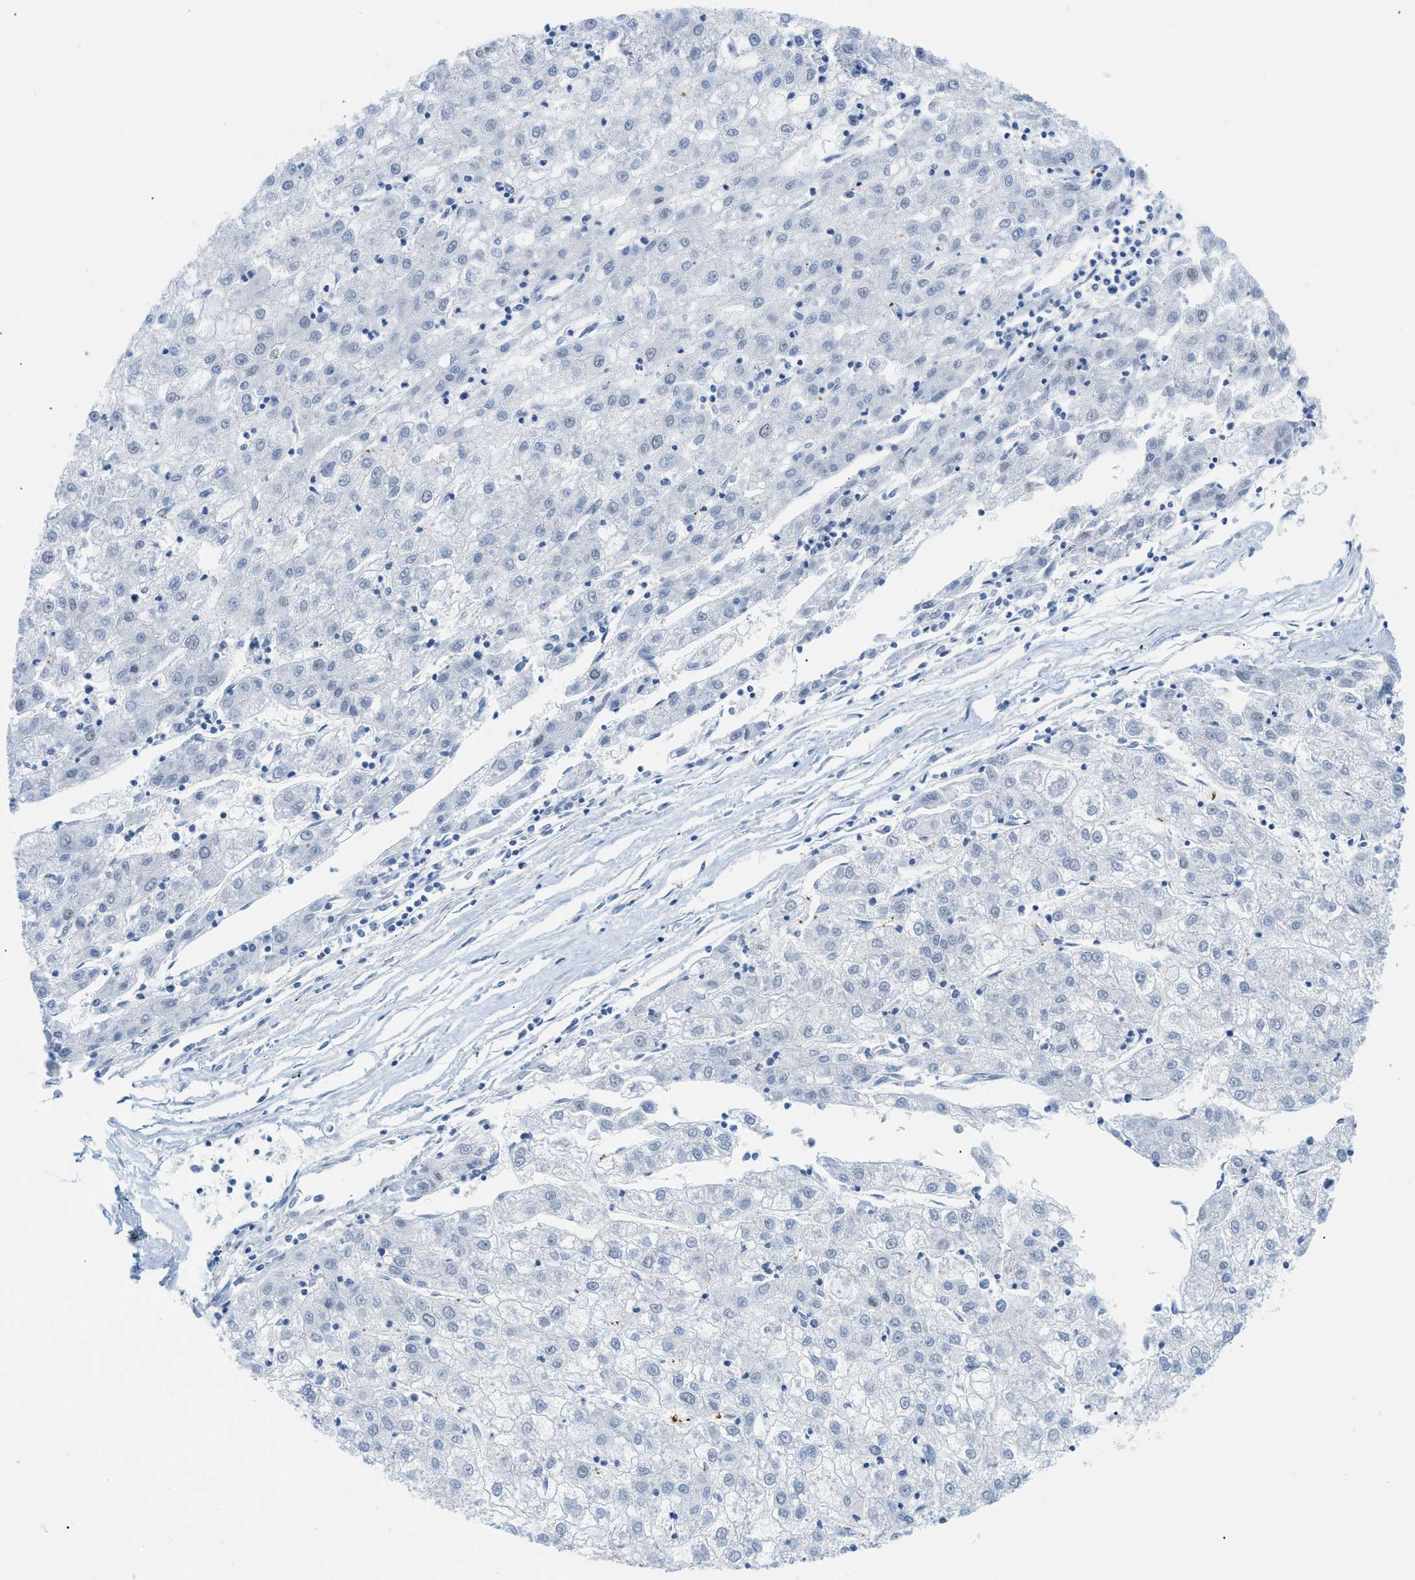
{"staining": {"intensity": "negative", "quantity": "none", "location": "none"}, "tissue": "liver cancer", "cell_type": "Tumor cells", "image_type": "cancer", "snomed": [{"axis": "morphology", "description": "Carcinoma, Hepatocellular, NOS"}, {"axis": "topography", "description": "Liver"}], "caption": "The histopathology image exhibits no staining of tumor cells in liver cancer.", "gene": "HLTF", "patient": {"sex": "male", "age": 72}}